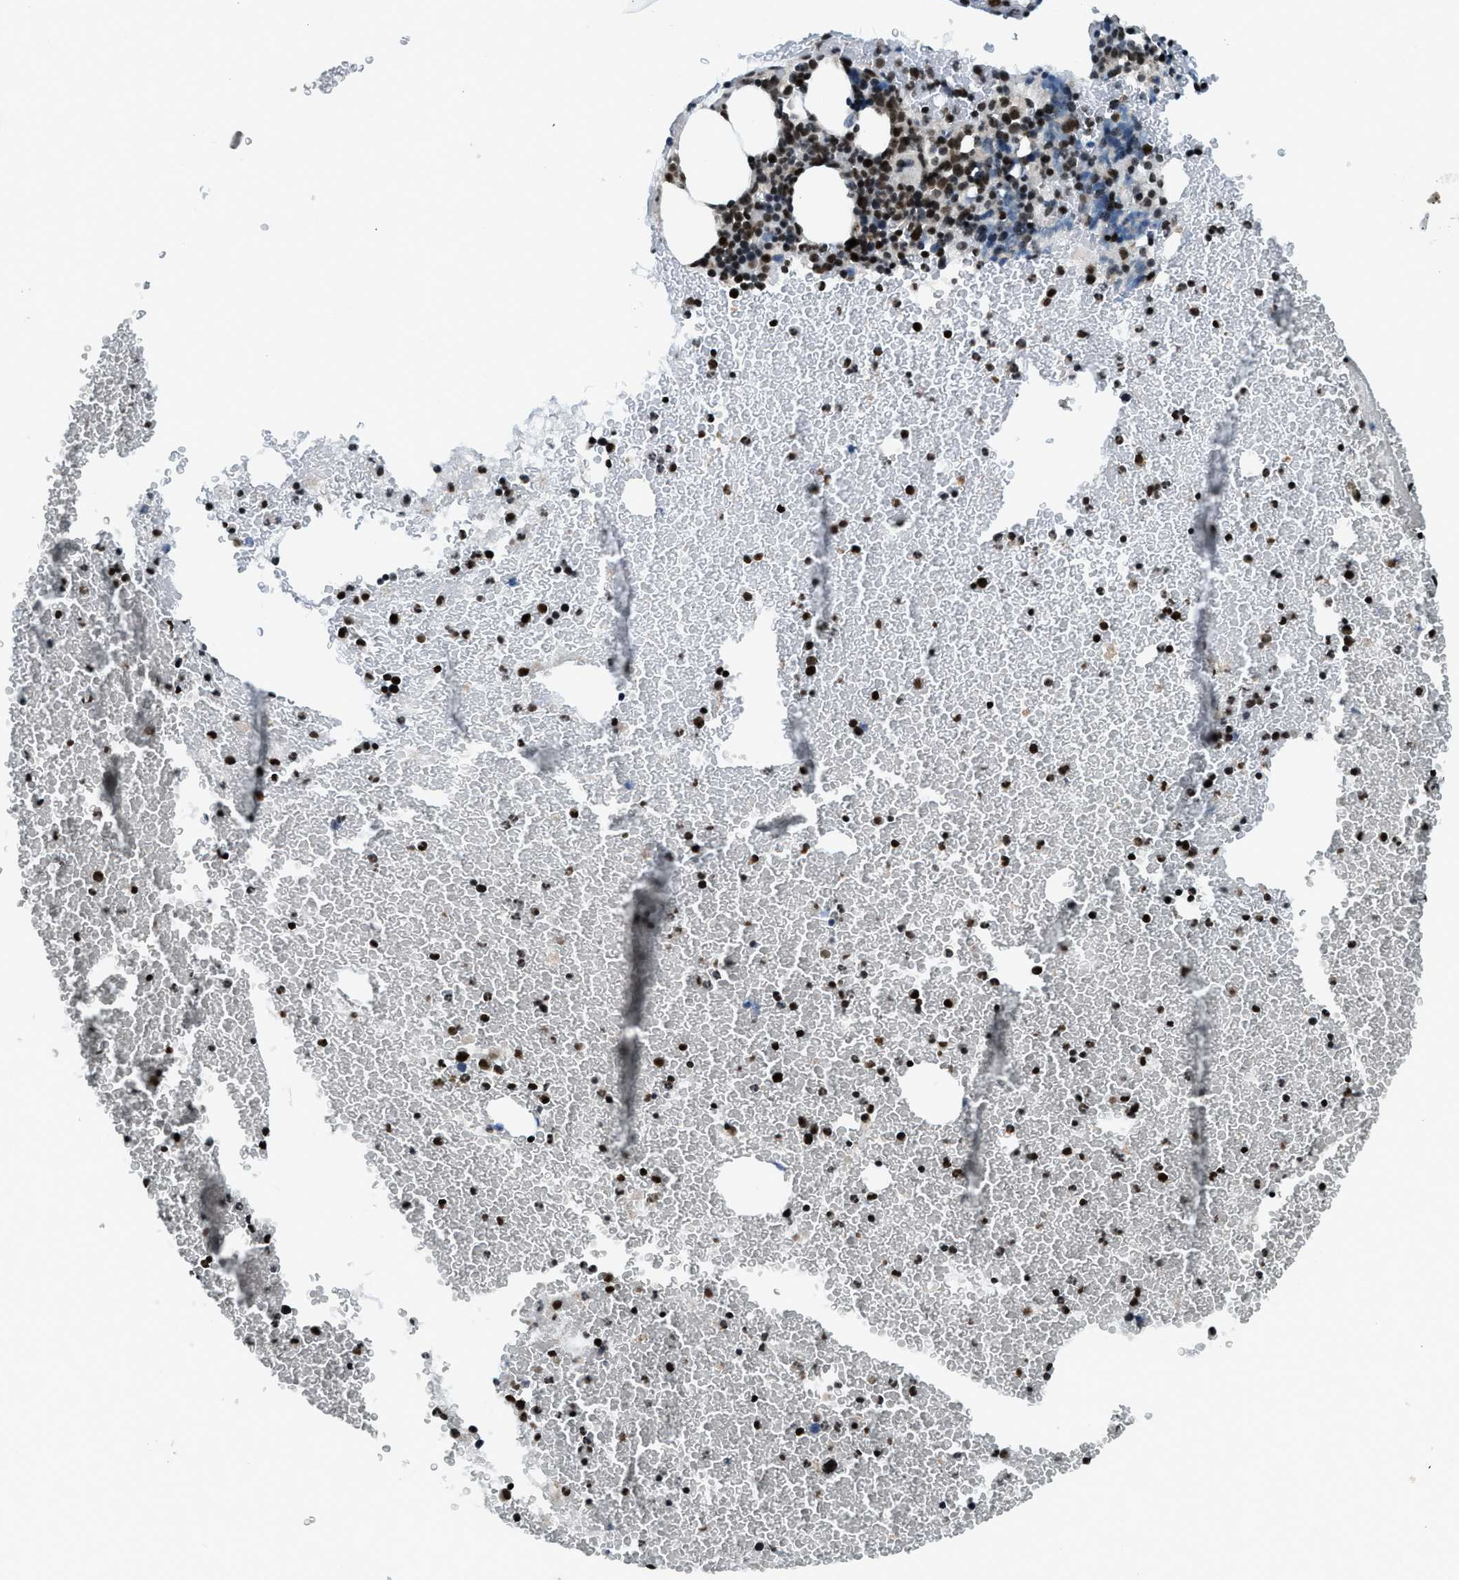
{"staining": {"intensity": "strong", "quantity": ">75%", "location": "nuclear"}, "tissue": "bone marrow", "cell_type": "Hematopoietic cells", "image_type": "normal", "snomed": [{"axis": "morphology", "description": "Normal tissue, NOS"}, {"axis": "morphology", "description": "Inflammation, NOS"}, {"axis": "topography", "description": "Bone marrow"}], "caption": "Protein expression analysis of benign bone marrow shows strong nuclear staining in approximately >75% of hematopoietic cells. The staining is performed using DAB (3,3'-diaminobenzidine) brown chromogen to label protein expression. The nuclei are counter-stained blue using hematoxylin.", "gene": "RAD51B", "patient": {"sex": "male", "age": 47}}